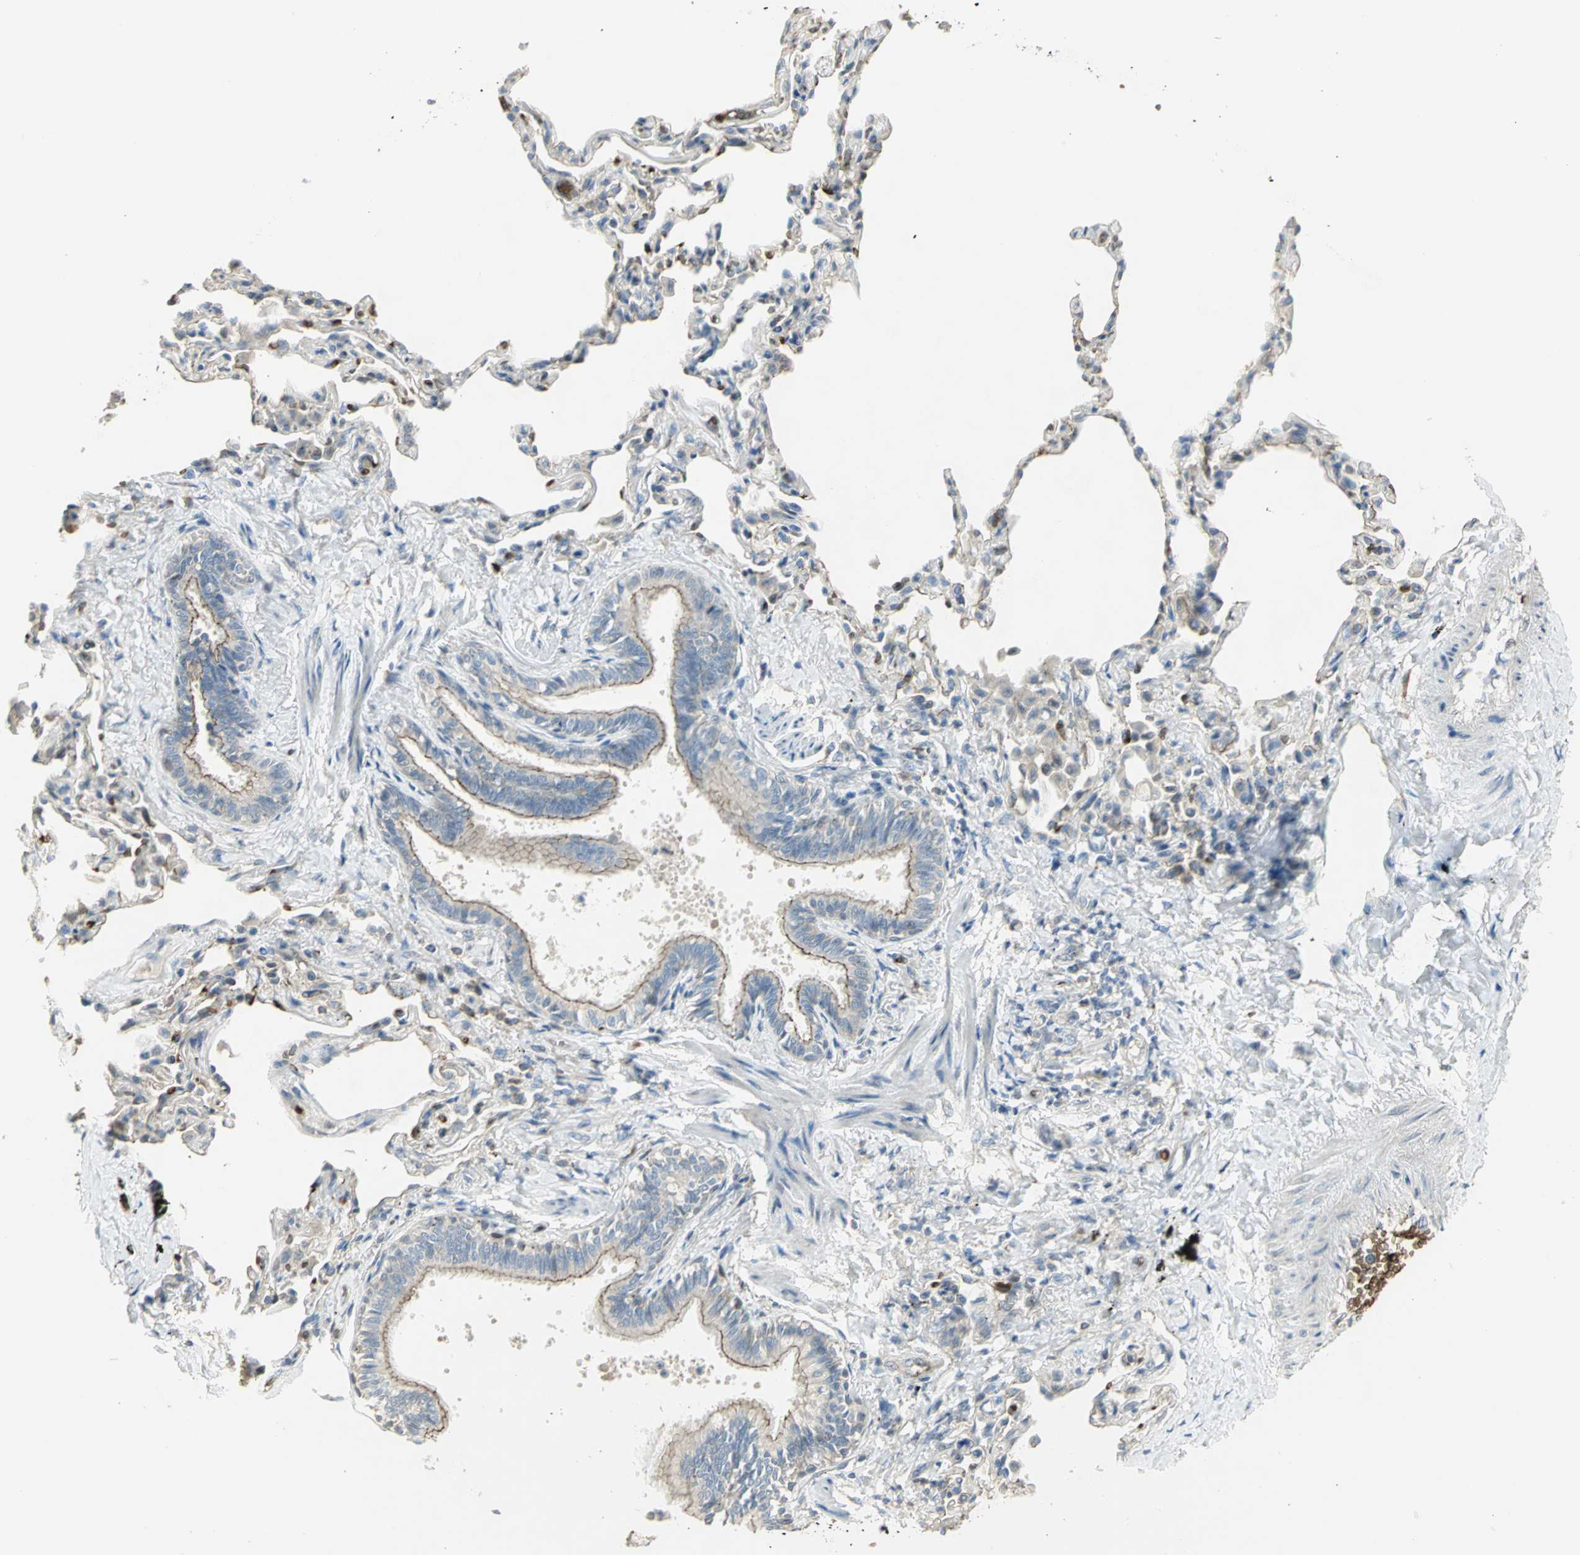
{"staining": {"intensity": "moderate", "quantity": "<25%", "location": "cytoplasmic/membranous"}, "tissue": "bronchus", "cell_type": "Respiratory epithelial cells", "image_type": "normal", "snomed": [{"axis": "morphology", "description": "Normal tissue, NOS"}, {"axis": "topography", "description": "Lung"}], "caption": "Immunohistochemistry (IHC) (DAB (3,3'-diaminobenzidine)) staining of normal bronchus shows moderate cytoplasmic/membranous protein expression in about <25% of respiratory epithelial cells. (Brightfield microscopy of DAB IHC at high magnification).", "gene": "ANK1", "patient": {"sex": "male", "age": 64}}